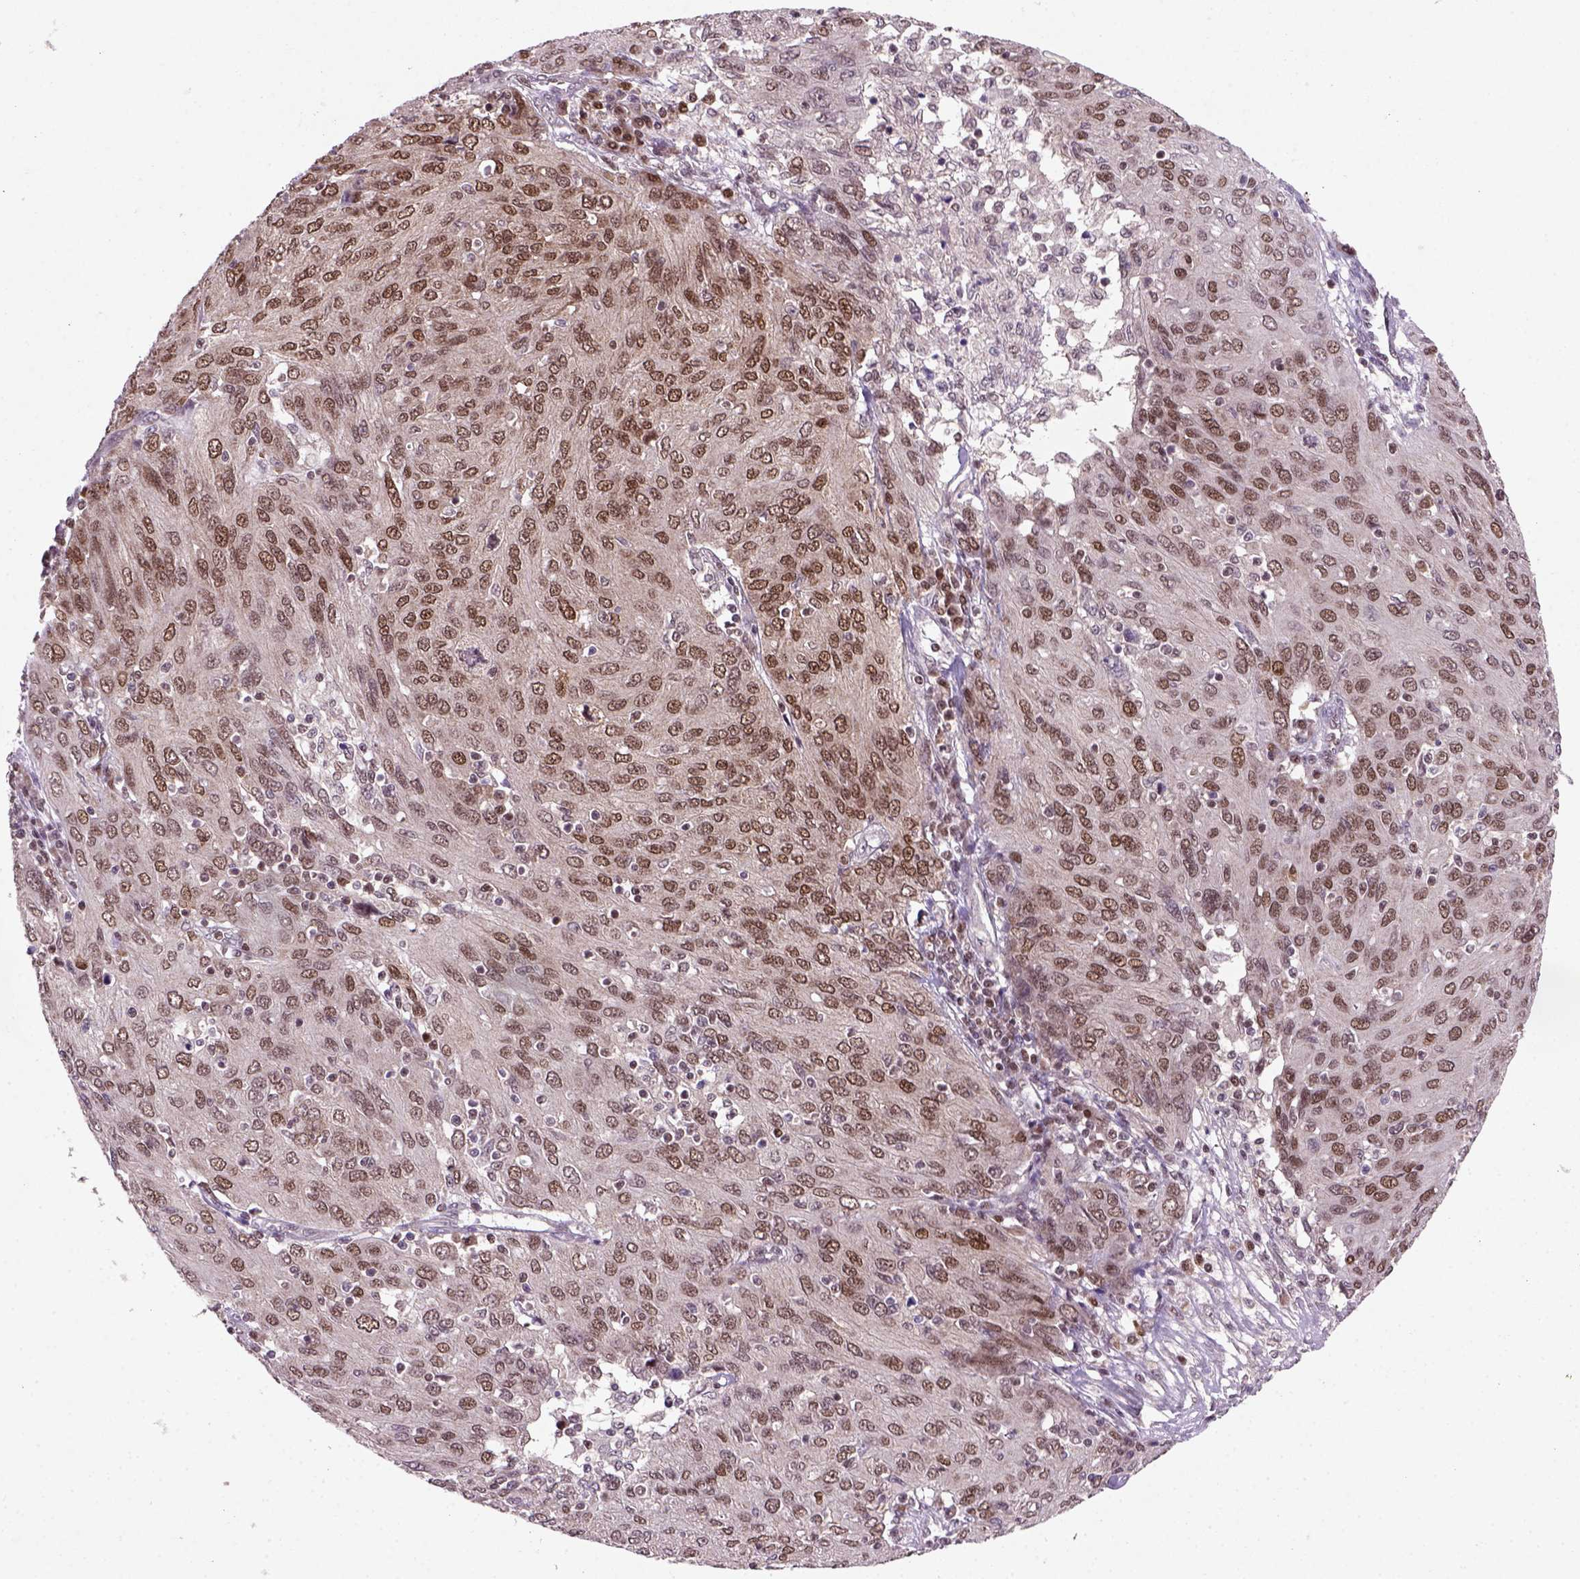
{"staining": {"intensity": "moderate", "quantity": ">75%", "location": "nuclear"}, "tissue": "ovarian cancer", "cell_type": "Tumor cells", "image_type": "cancer", "snomed": [{"axis": "morphology", "description": "Carcinoma, endometroid"}, {"axis": "topography", "description": "Ovary"}], "caption": "Ovarian cancer (endometroid carcinoma) stained with DAB (3,3'-diaminobenzidine) immunohistochemistry reveals medium levels of moderate nuclear expression in about >75% of tumor cells. Using DAB (brown) and hematoxylin (blue) stains, captured at high magnification using brightfield microscopy.", "gene": "MGMT", "patient": {"sex": "female", "age": 50}}